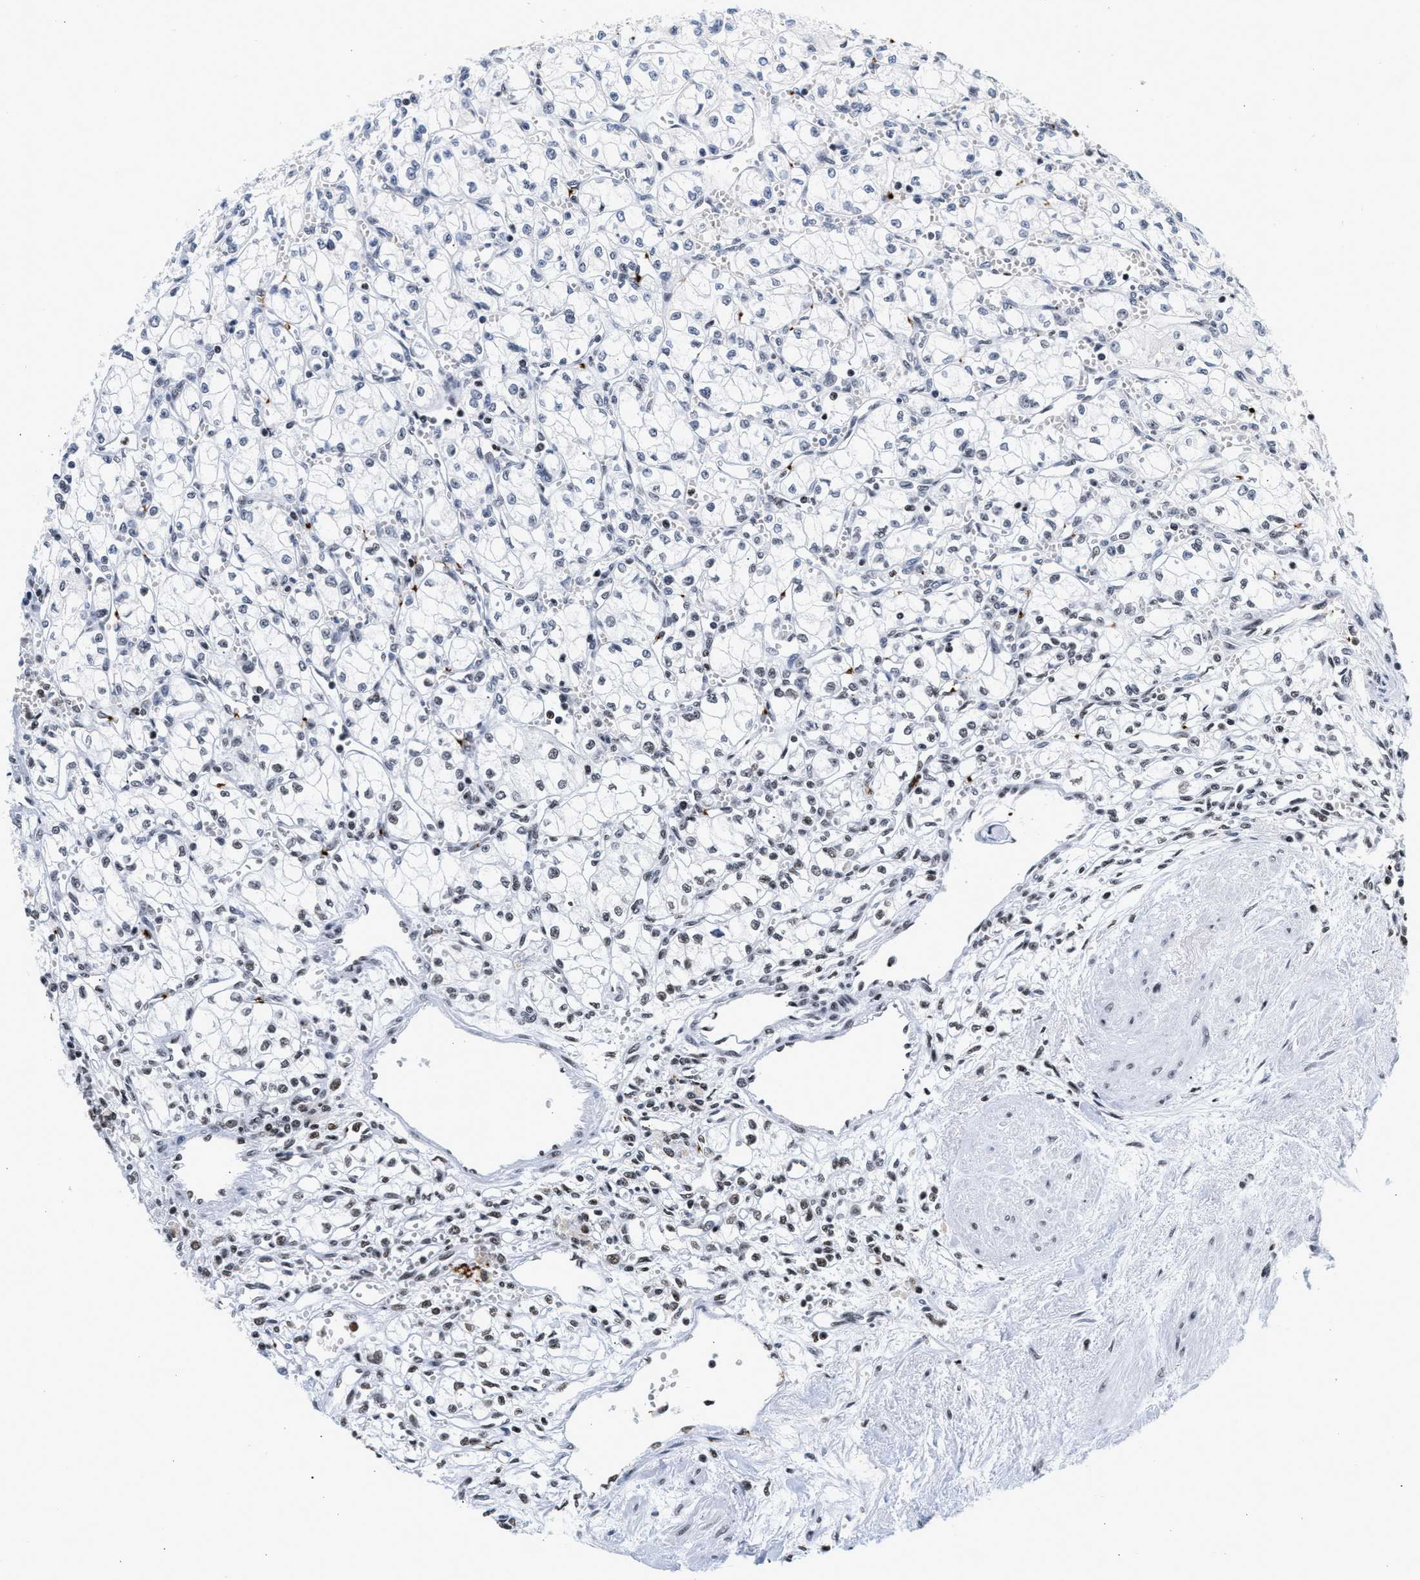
{"staining": {"intensity": "moderate", "quantity": "<25%", "location": "nuclear"}, "tissue": "renal cancer", "cell_type": "Tumor cells", "image_type": "cancer", "snomed": [{"axis": "morphology", "description": "Normal tissue, NOS"}, {"axis": "morphology", "description": "Adenocarcinoma, NOS"}, {"axis": "topography", "description": "Kidney"}], "caption": "Human renal adenocarcinoma stained for a protein (brown) reveals moderate nuclear positive positivity in about <25% of tumor cells.", "gene": "RAD21", "patient": {"sex": "male", "age": 59}}